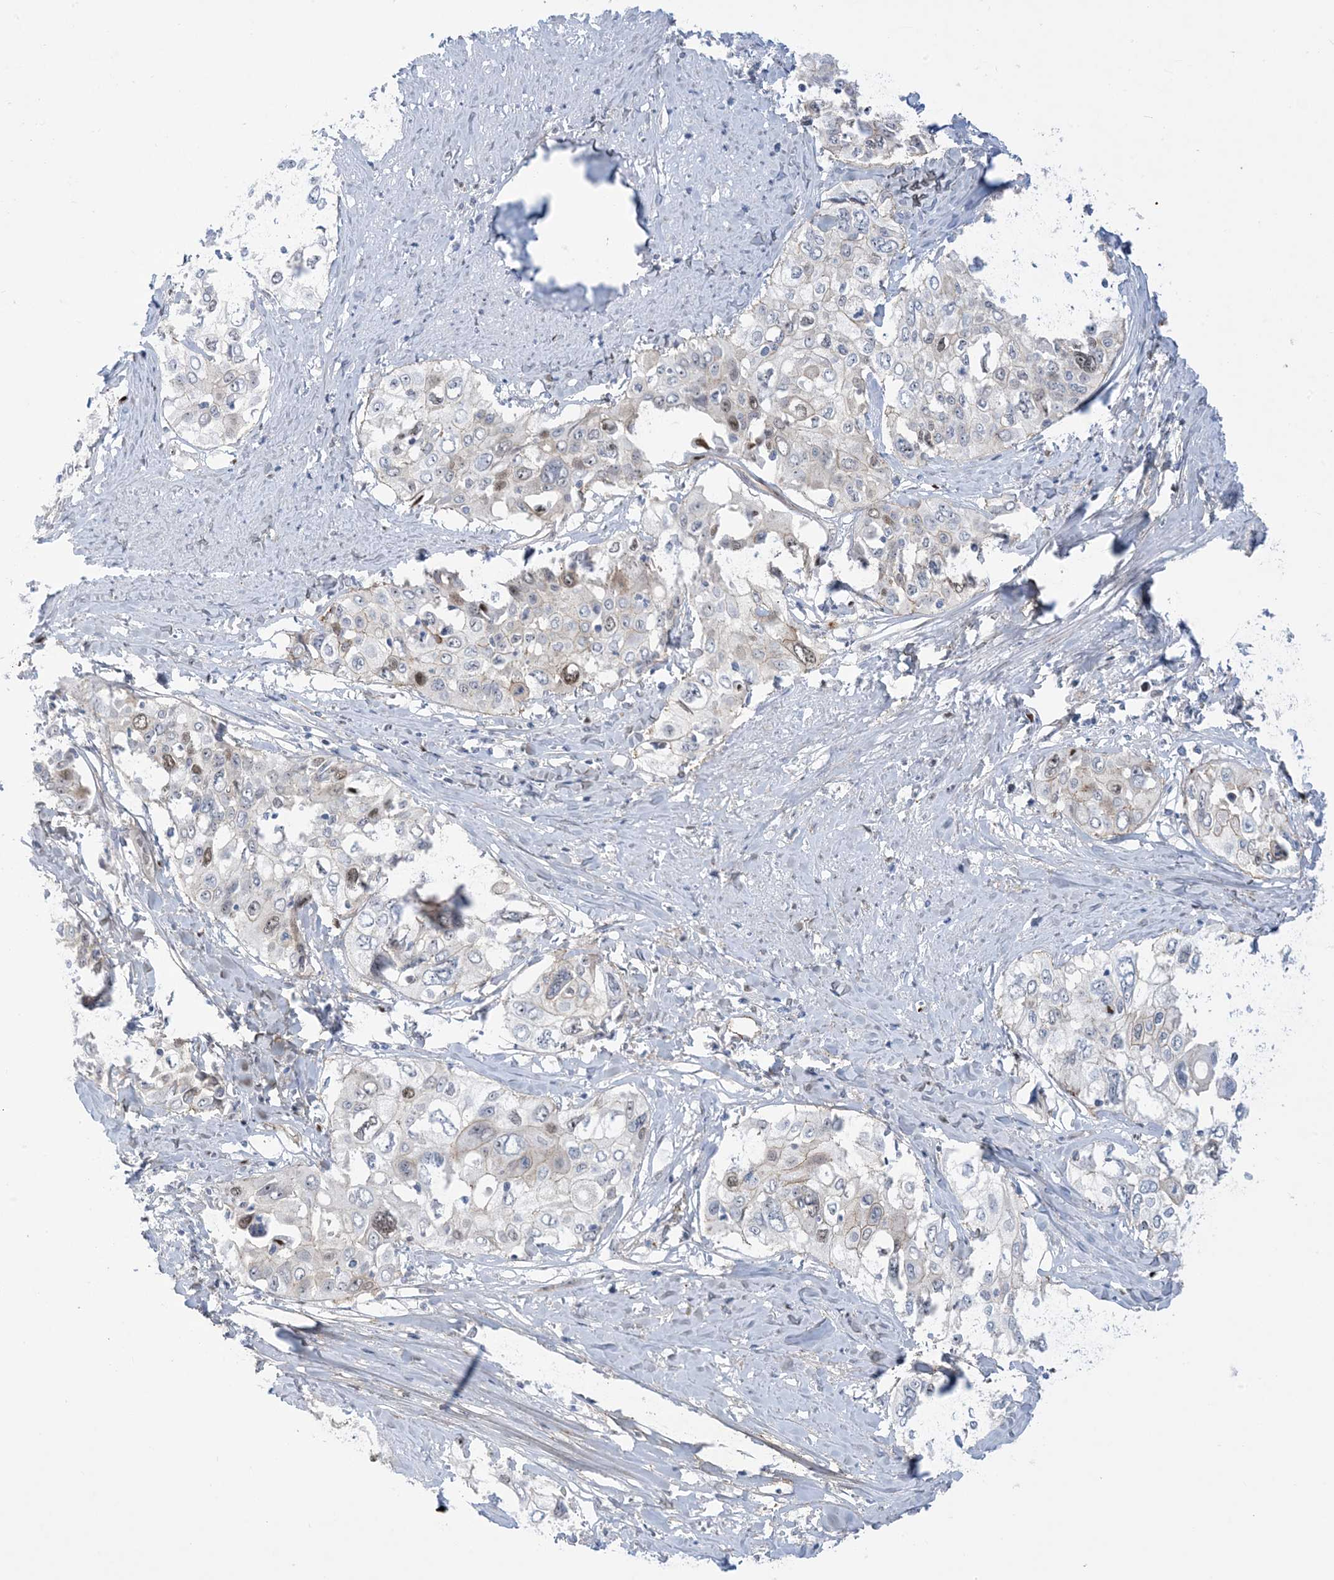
{"staining": {"intensity": "moderate", "quantity": "<25%", "location": "nuclear"}, "tissue": "cervical cancer", "cell_type": "Tumor cells", "image_type": "cancer", "snomed": [{"axis": "morphology", "description": "Squamous cell carcinoma, NOS"}, {"axis": "topography", "description": "Cervix"}], "caption": "There is low levels of moderate nuclear expression in tumor cells of cervical cancer (squamous cell carcinoma), as demonstrated by immunohistochemical staining (brown color).", "gene": "MARS2", "patient": {"sex": "female", "age": 31}}